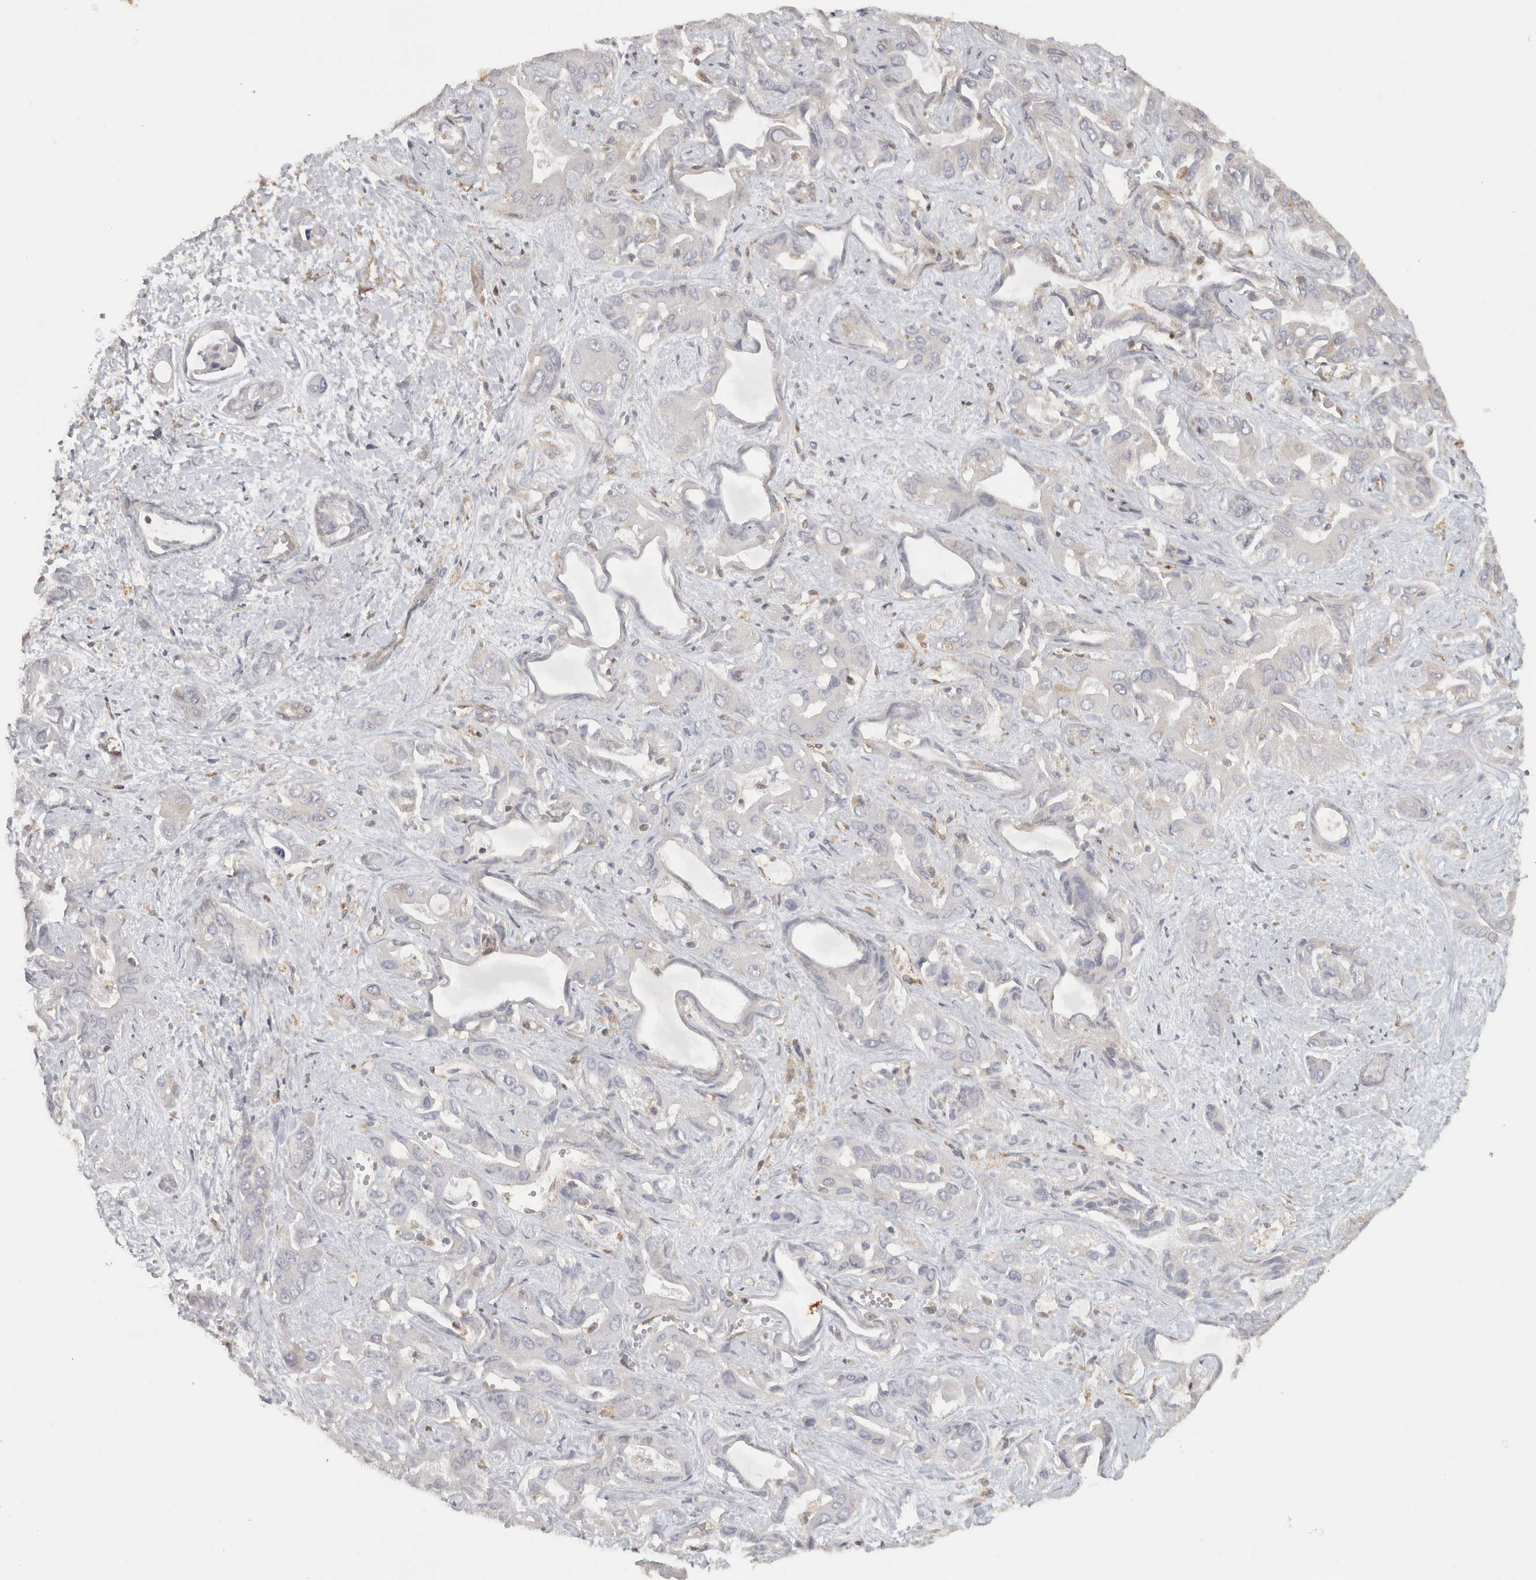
{"staining": {"intensity": "negative", "quantity": "none", "location": "none"}, "tissue": "liver cancer", "cell_type": "Tumor cells", "image_type": "cancer", "snomed": [{"axis": "morphology", "description": "Cholangiocarcinoma"}, {"axis": "topography", "description": "Liver"}], "caption": "Protein analysis of liver cancer shows no significant staining in tumor cells.", "gene": "HLA-E", "patient": {"sex": "female", "age": 52}}